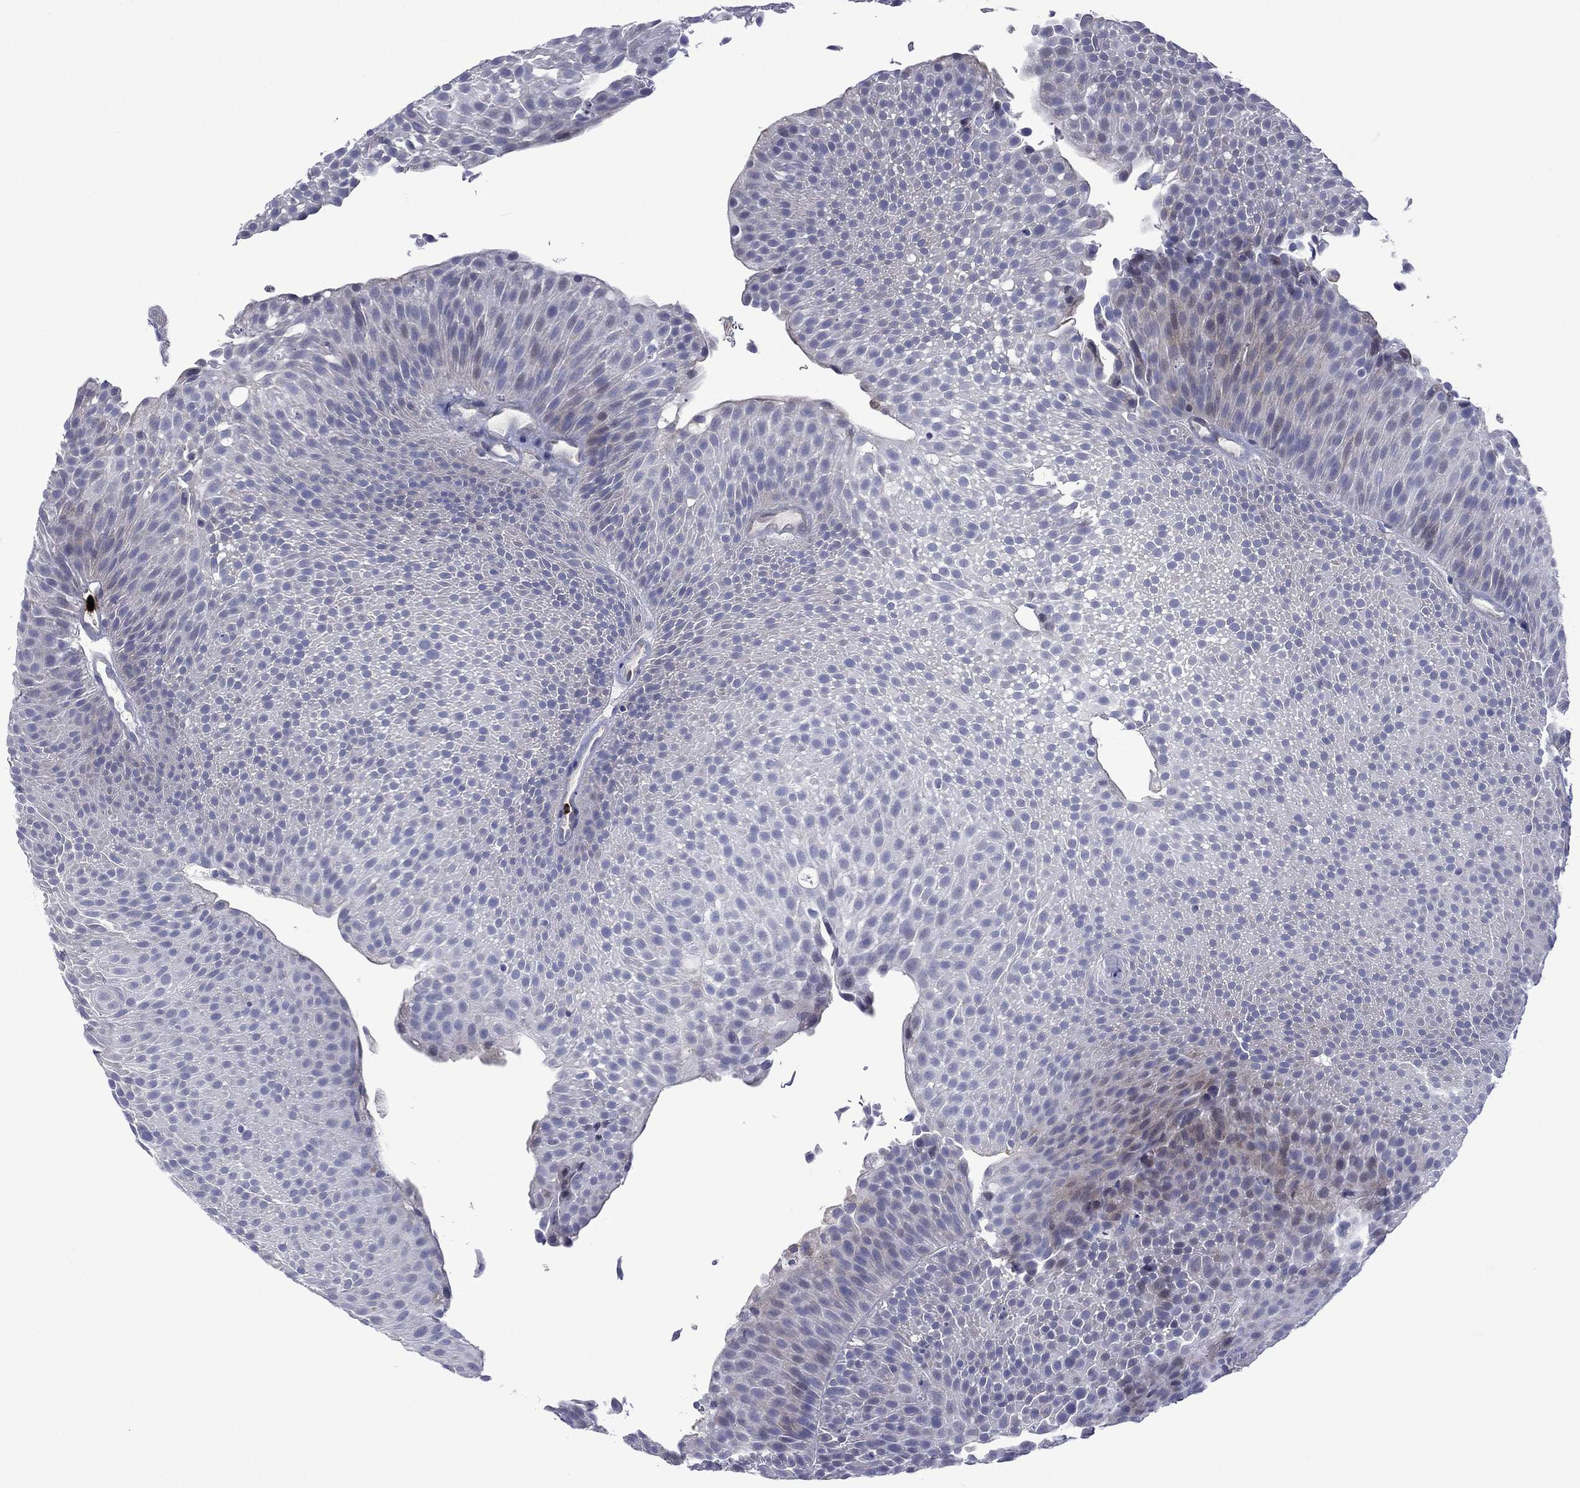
{"staining": {"intensity": "negative", "quantity": "none", "location": "none"}, "tissue": "urothelial cancer", "cell_type": "Tumor cells", "image_type": "cancer", "snomed": [{"axis": "morphology", "description": "Urothelial carcinoma, Low grade"}, {"axis": "topography", "description": "Urinary bladder"}], "caption": "Immunohistochemical staining of human urothelial cancer shows no significant staining in tumor cells. The staining was performed using DAB to visualize the protein expression in brown, while the nuclei were stained in blue with hematoxylin (Magnification: 20x).", "gene": "ELANE", "patient": {"sex": "male", "age": 65}}